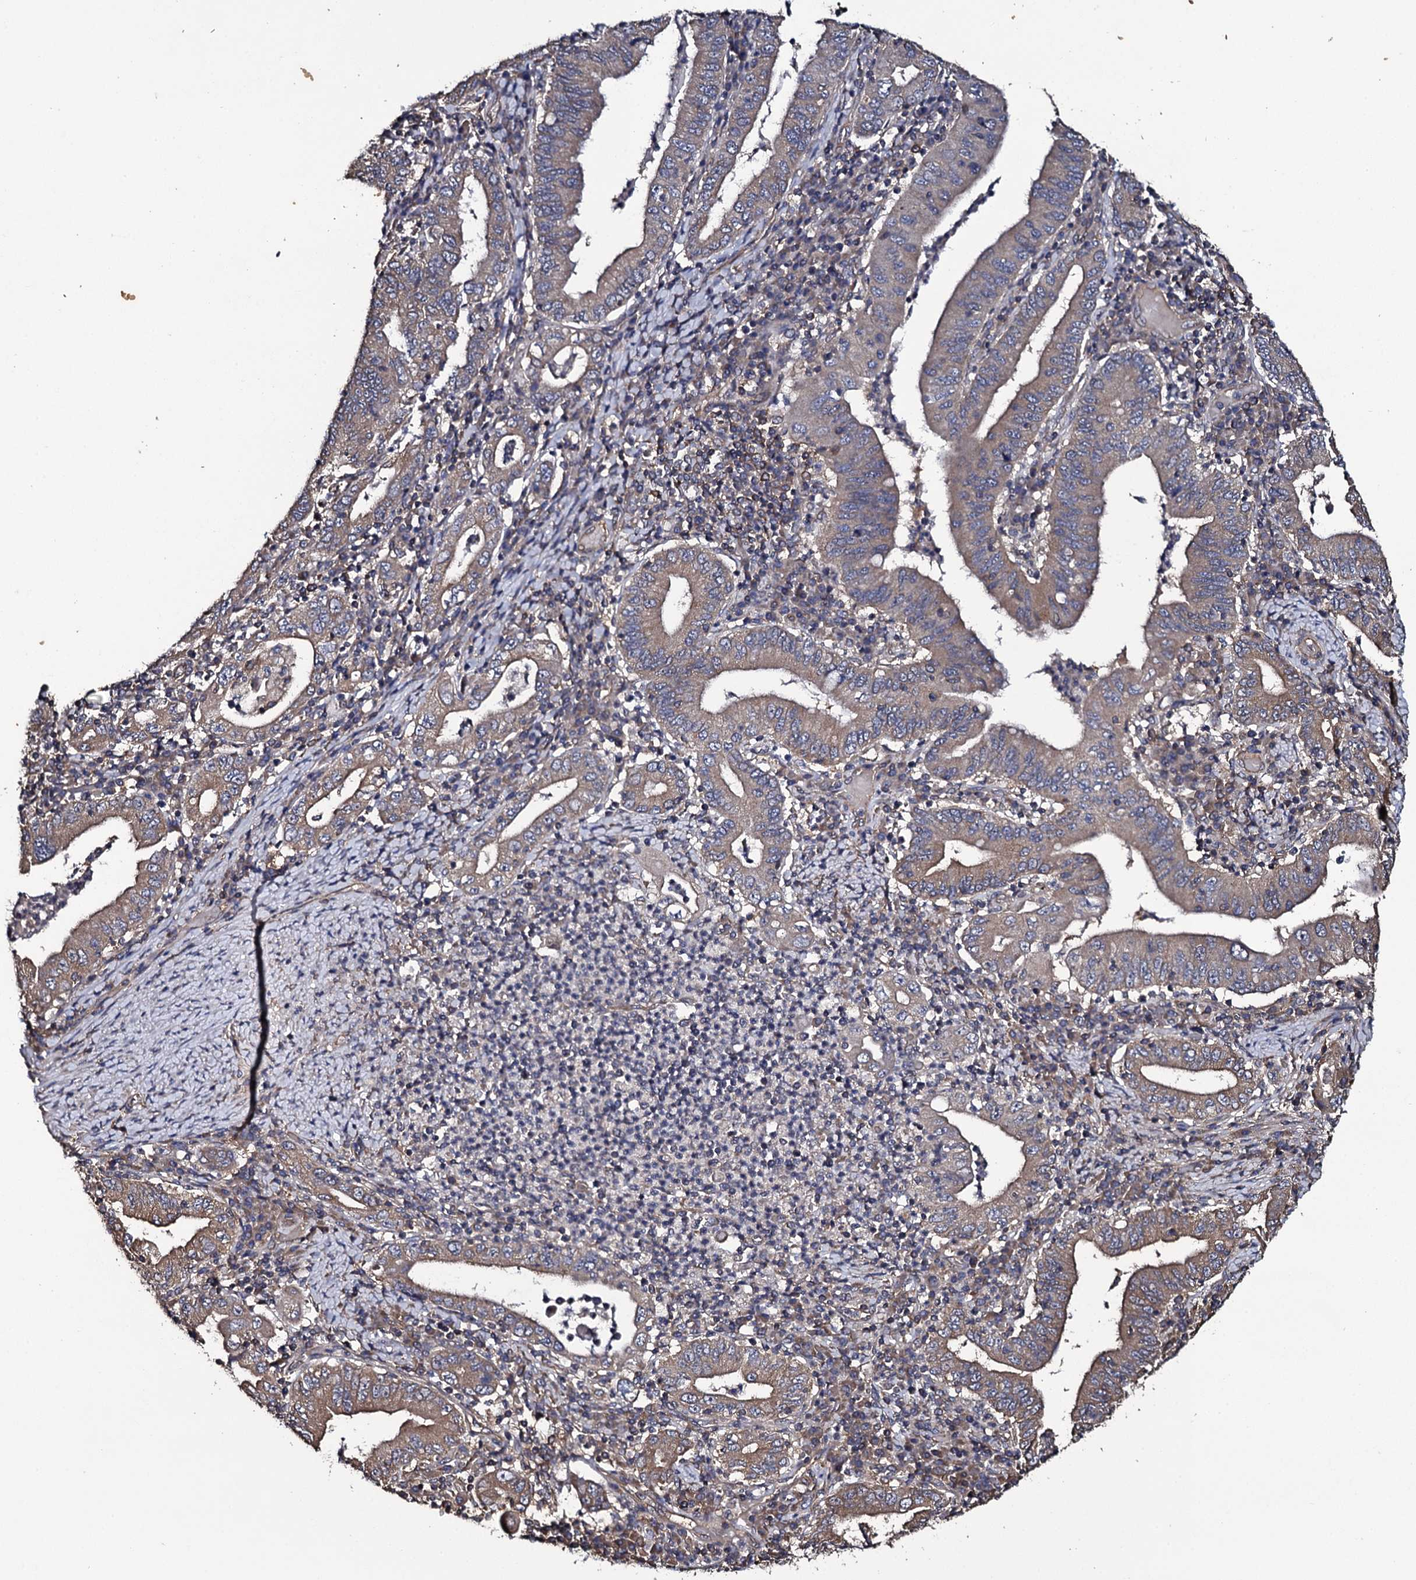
{"staining": {"intensity": "weak", "quantity": ">75%", "location": "cytoplasmic/membranous"}, "tissue": "stomach cancer", "cell_type": "Tumor cells", "image_type": "cancer", "snomed": [{"axis": "morphology", "description": "Normal tissue, NOS"}, {"axis": "morphology", "description": "Adenocarcinoma, NOS"}, {"axis": "topography", "description": "Esophagus"}, {"axis": "topography", "description": "Stomach, upper"}, {"axis": "topography", "description": "Peripheral nerve tissue"}], "caption": "Adenocarcinoma (stomach) stained for a protein displays weak cytoplasmic/membranous positivity in tumor cells.", "gene": "TTC23", "patient": {"sex": "male", "age": 62}}